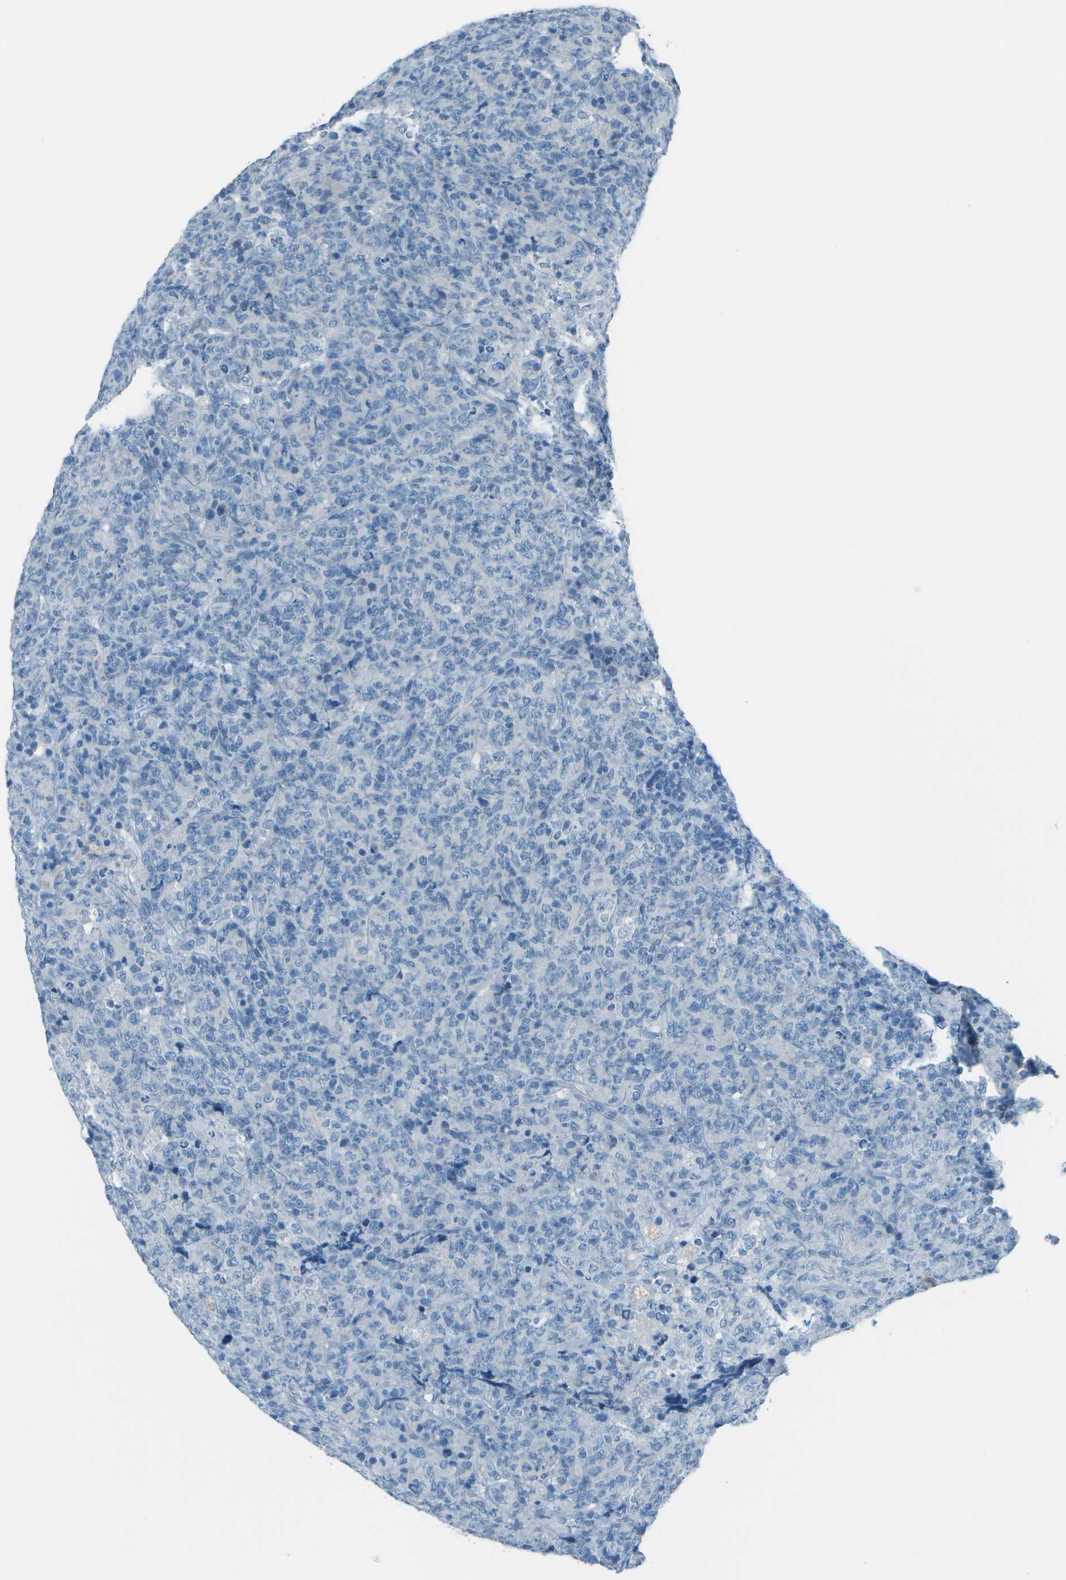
{"staining": {"intensity": "negative", "quantity": "none", "location": "none"}, "tissue": "lymphoma", "cell_type": "Tumor cells", "image_type": "cancer", "snomed": [{"axis": "morphology", "description": "Malignant lymphoma, non-Hodgkin's type, High grade"}, {"axis": "topography", "description": "Tonsil"}], "caption": "High-grade malignant lymphoma, non-Hodgkin's type was stained to show a protein in brown. There is no significant staining in tumor cells.", "gene": "FGF1", "patient": {"sex": "female", "age": 36}}